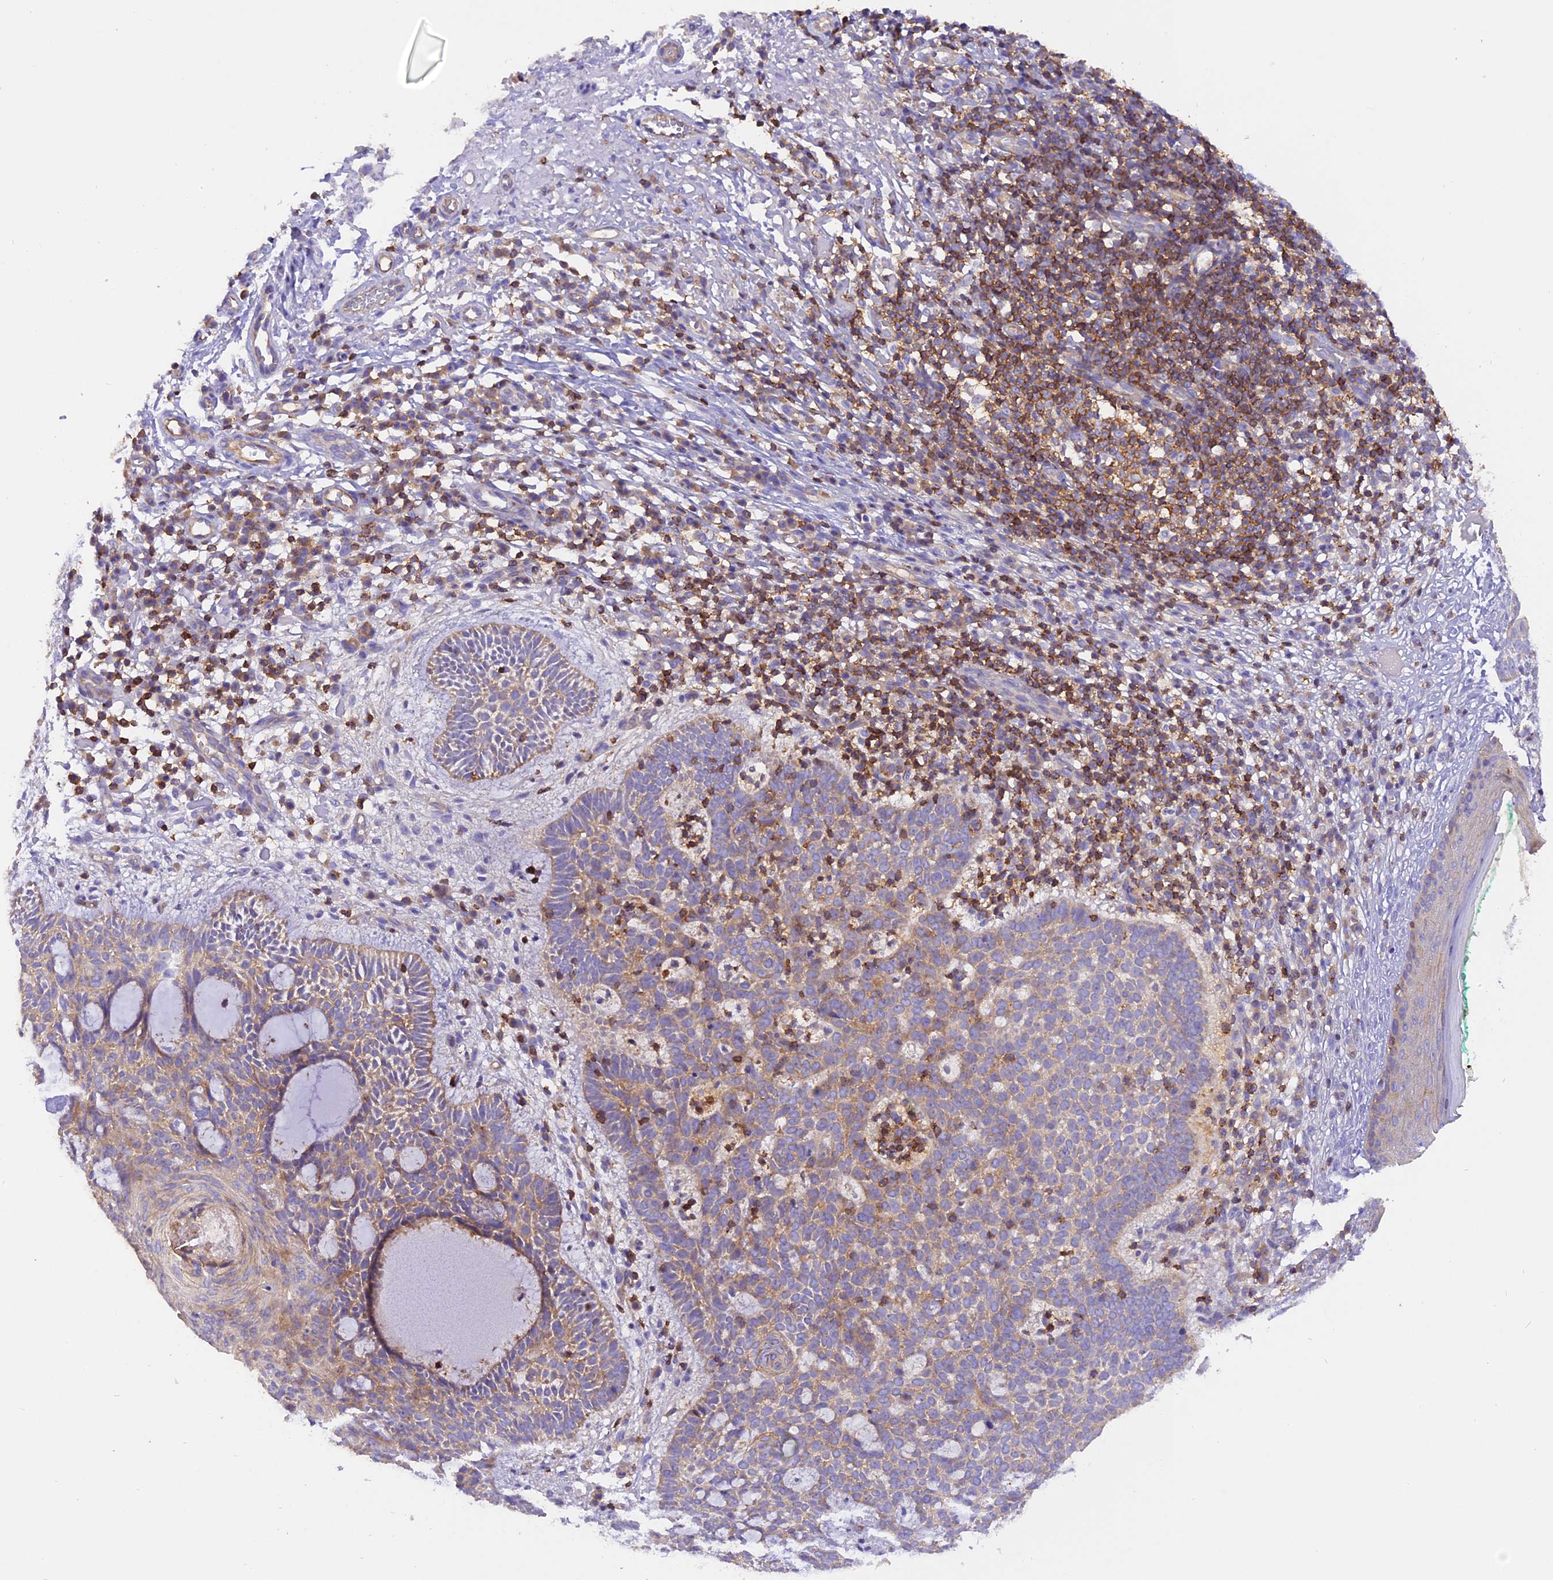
{"staining": {"intensity": "moderate", "quantity": "<25%", "location": "cytoplasmic/membranous"}, "tissue": "skin cancer", "cell_type": "Tumor cells", "image_type": "cancer", "snomed": [{"axis": "morphology", "description": "Basal cell carcinoma"}, {"axis": "topography", "description": "Skin"}], "caption": "This photomicrograph displays IHC staining of basal cell carcinoma (skin), with low moderate cytoplasmic/membranous expression in approximately <25% of tumor cells.", "gene": "FAM193A", "patient": {"sex": "male", "age": 85}}